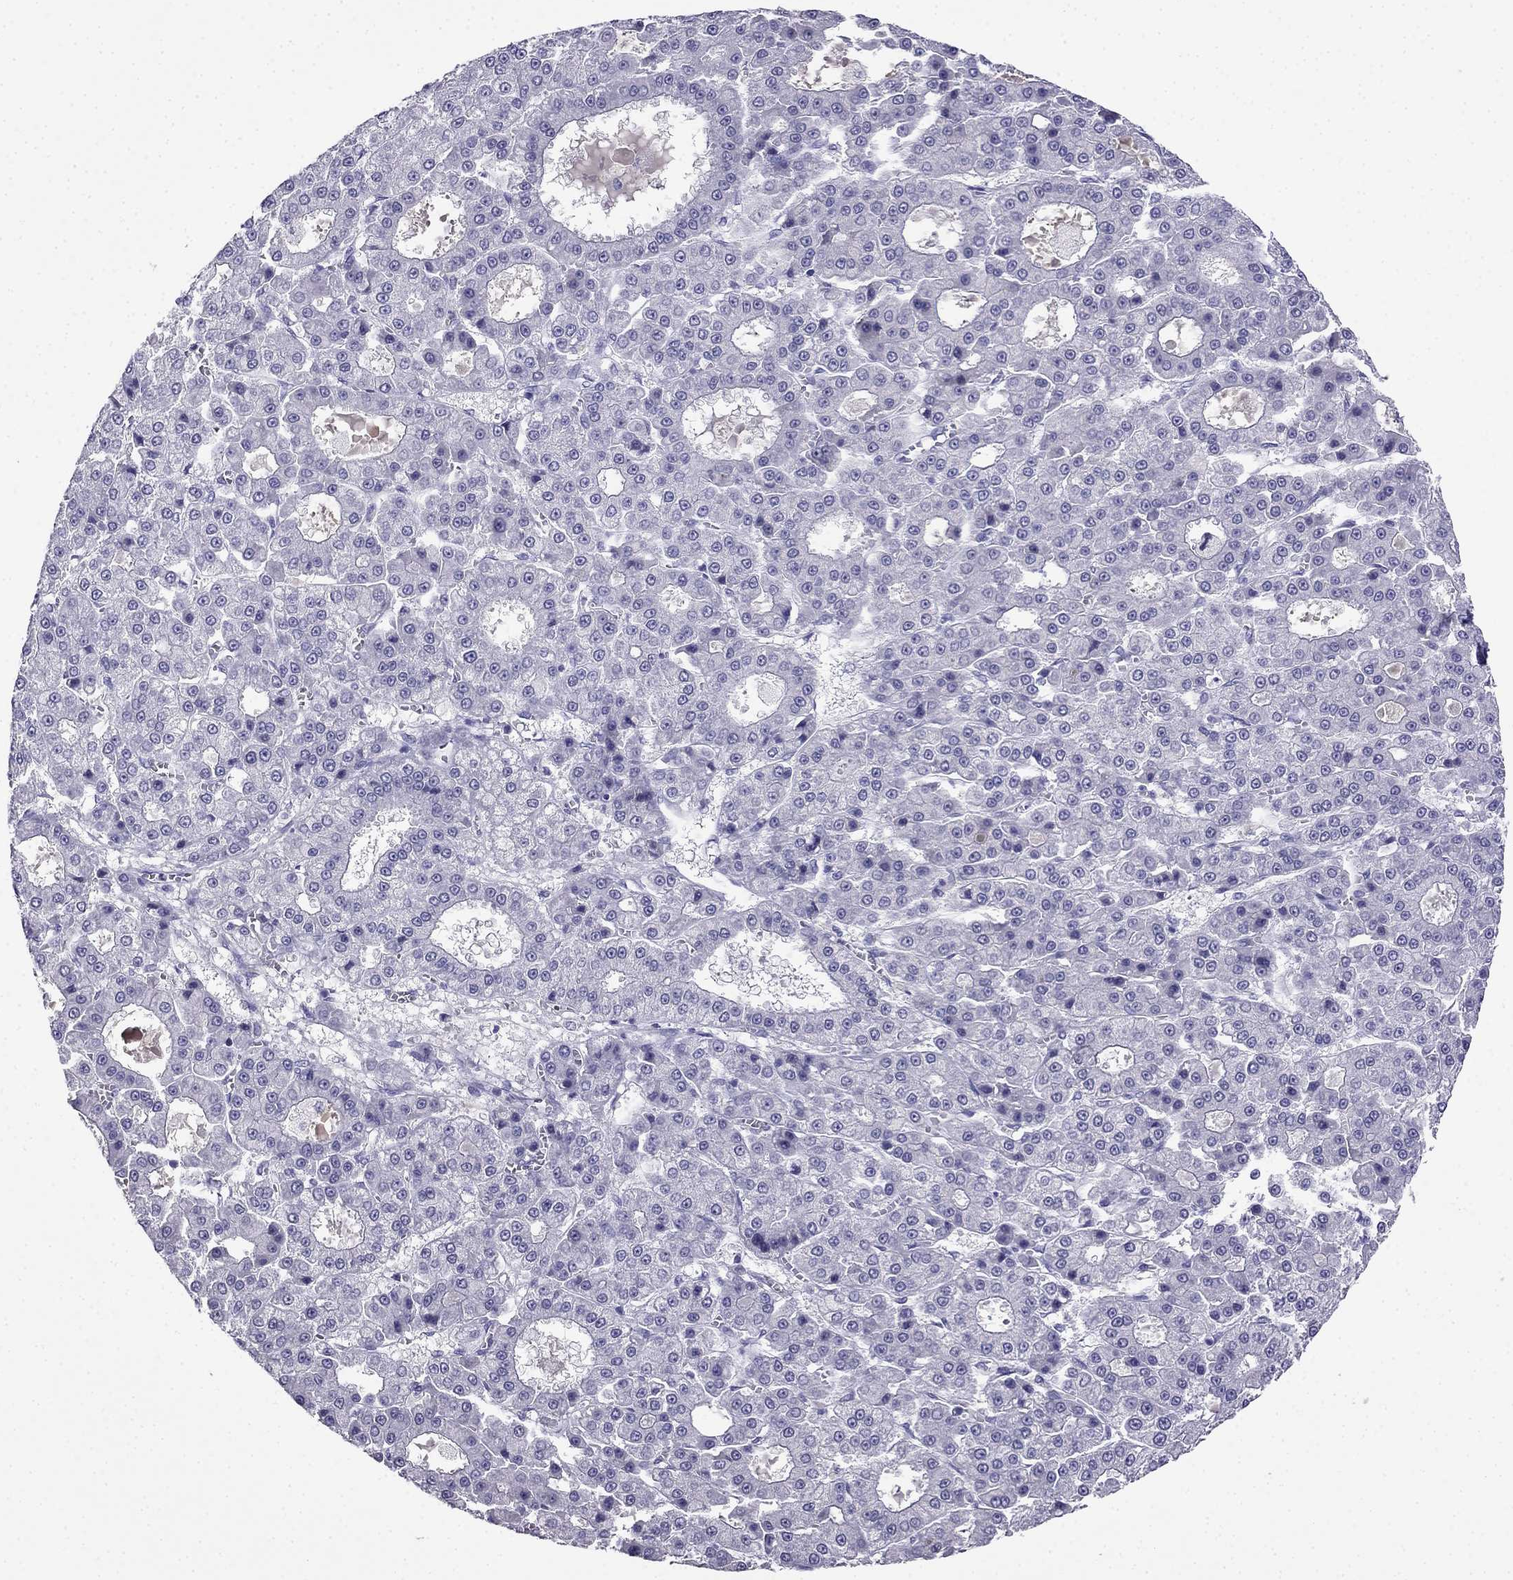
{"staining": {"intensity": "negative", "quantity": "none", "location": "none"}, "tissue": "liver cancer", "cell_type": "Tumor cells", "image_type": "cancer", "snomed": [{"axis": "morphology", "description": "Carcinoma, Hepatocellular, NOS"}, {"axis": "topography", "description": "Liver"}], "caption": "Hepatocellular carcinoma (liver) was stained to show a protein in brown. There is no significant staining in tumor cells.", "gene": "CDHR4", "patient": {"sex": "male", "age": 70}}